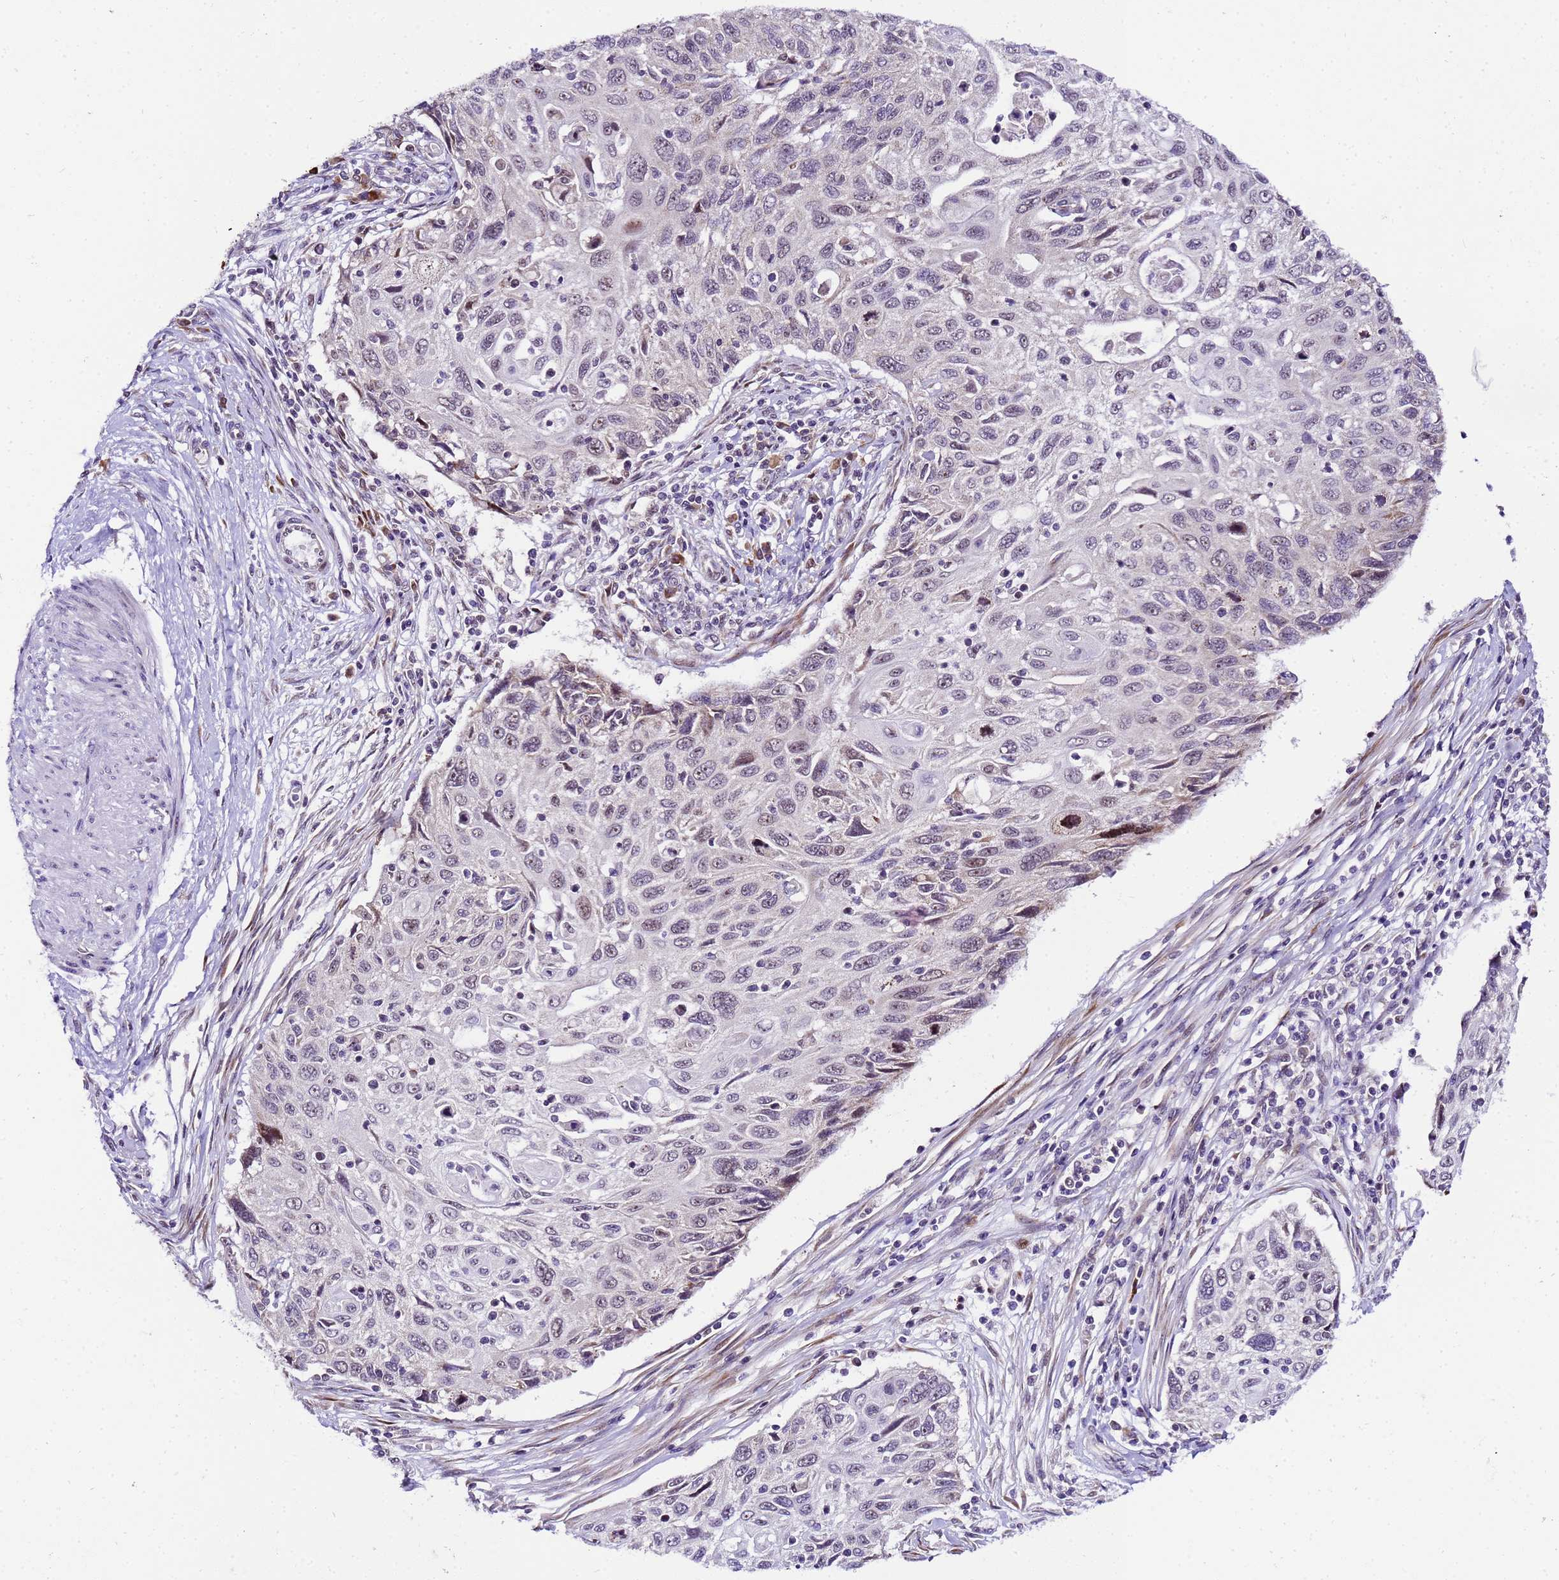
{"staining": {"intensity": "negative", "quantity": "none", "location": "none"}, "tissue": "cervical cancer", "cell_type": "Tumor cells", "image_type": "cancer", "snomed": [{"axis": "morphology", "description": "Squamous cell carcinoma, NOS"}, {"axis": "topography", "description": "Cervix"}], "caption": "The image demonstrates no staining of tumor cells in cervical squamous cell carcinoma.", "gene": "SLX4IP", "patient": {"sex": "female", "age": 70}}